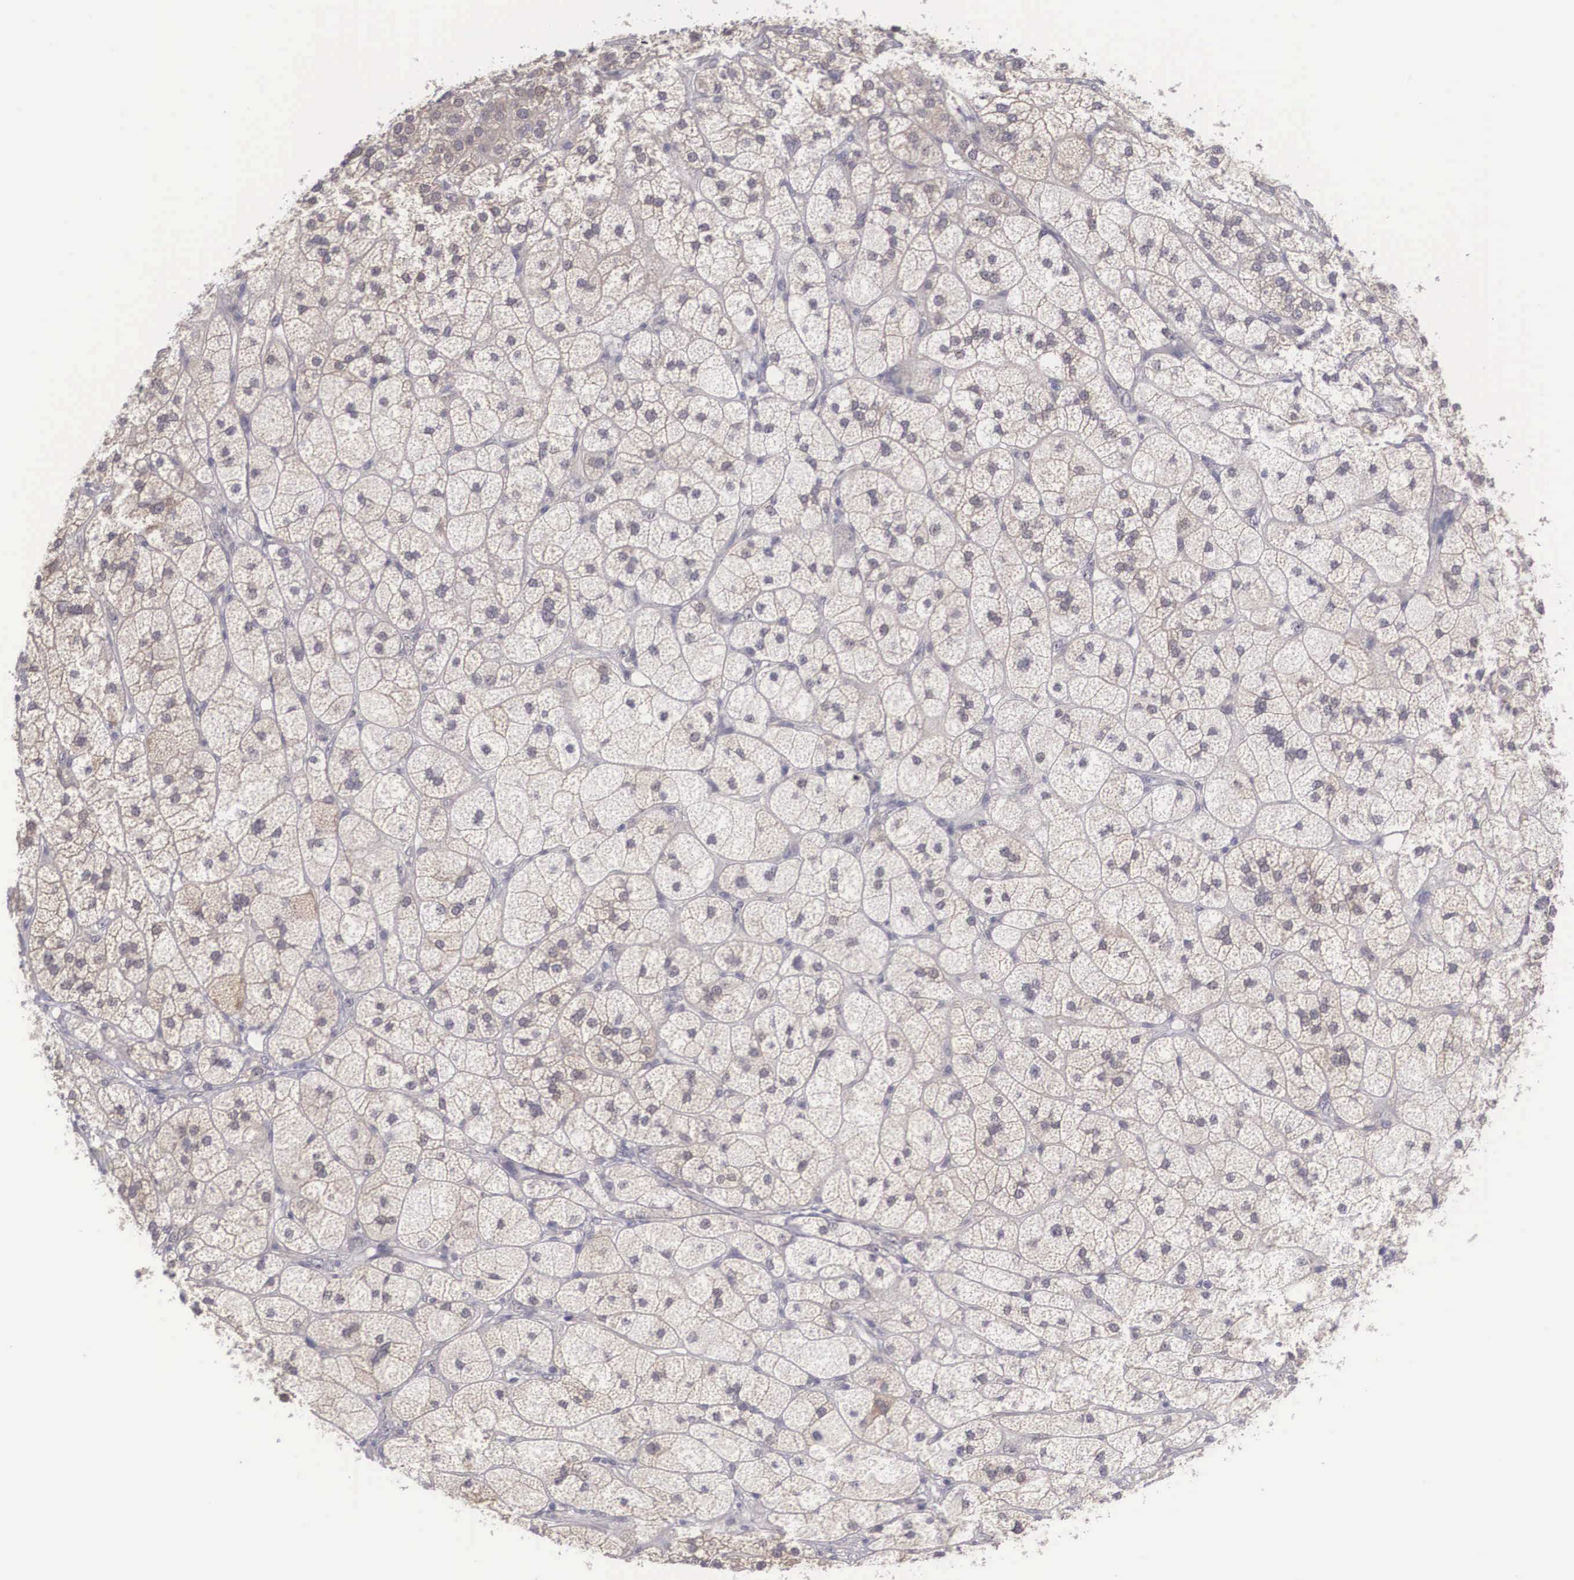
{"staining": {"intensity": "weak", "quantity": ">75%", "location": "cytoplasmic/membranous"}, "tissue": "adrenal gland", "cell_type": "Glandular cells", "image_type": "normal", "snomed": [{"axis": "morphology", "description": "Normal tissue, NOS"}, {"axis": "topography", "description": "Adrenal gland"}], "caption": "Protein staining by IHC shows weak cytoplasmic/membranous staining in approximately >75% of glandular cells in benign adrenal gland.", "gene": "NINL", "patient": {"sex": "female", "age": 60}}